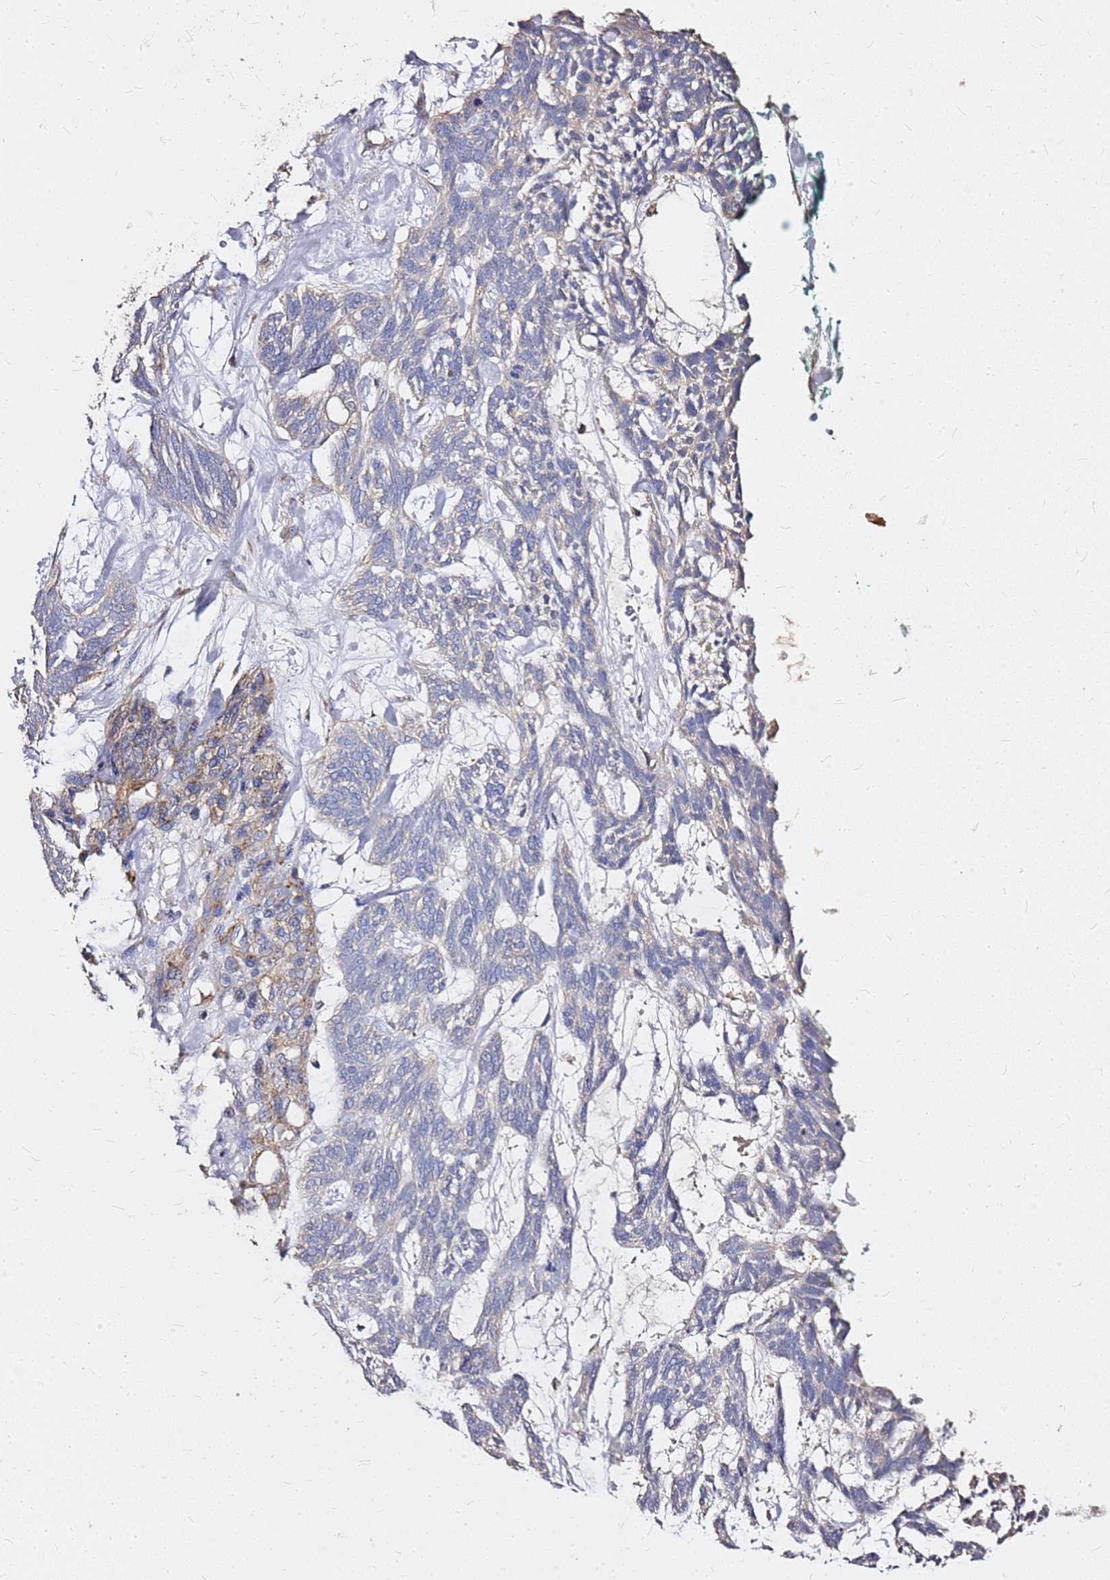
{"staining": {"intensity": "weak", "quantity": "<25%", "location": "cytoplasmic/membranous"}, "tissue": "skin cancer", "cell_type": "Tumor cells", "image_type": "cancer", "snomed": [{"axis": "morphology", "description": "Basal cell carcinoma"}, {"axis": "topography", "description": "Skin"}], "caption": "Immunohistochemistry micrograph of neoplastic tissue: skin basal cell carcinoma stained with DAB shows no significant protein staining in tumor cells. (Immunohistochemistry (ihc), brightfield microscopy, high magnification).", "gene": "EXD3", "patient": {"sex": "male", "age": 88}}